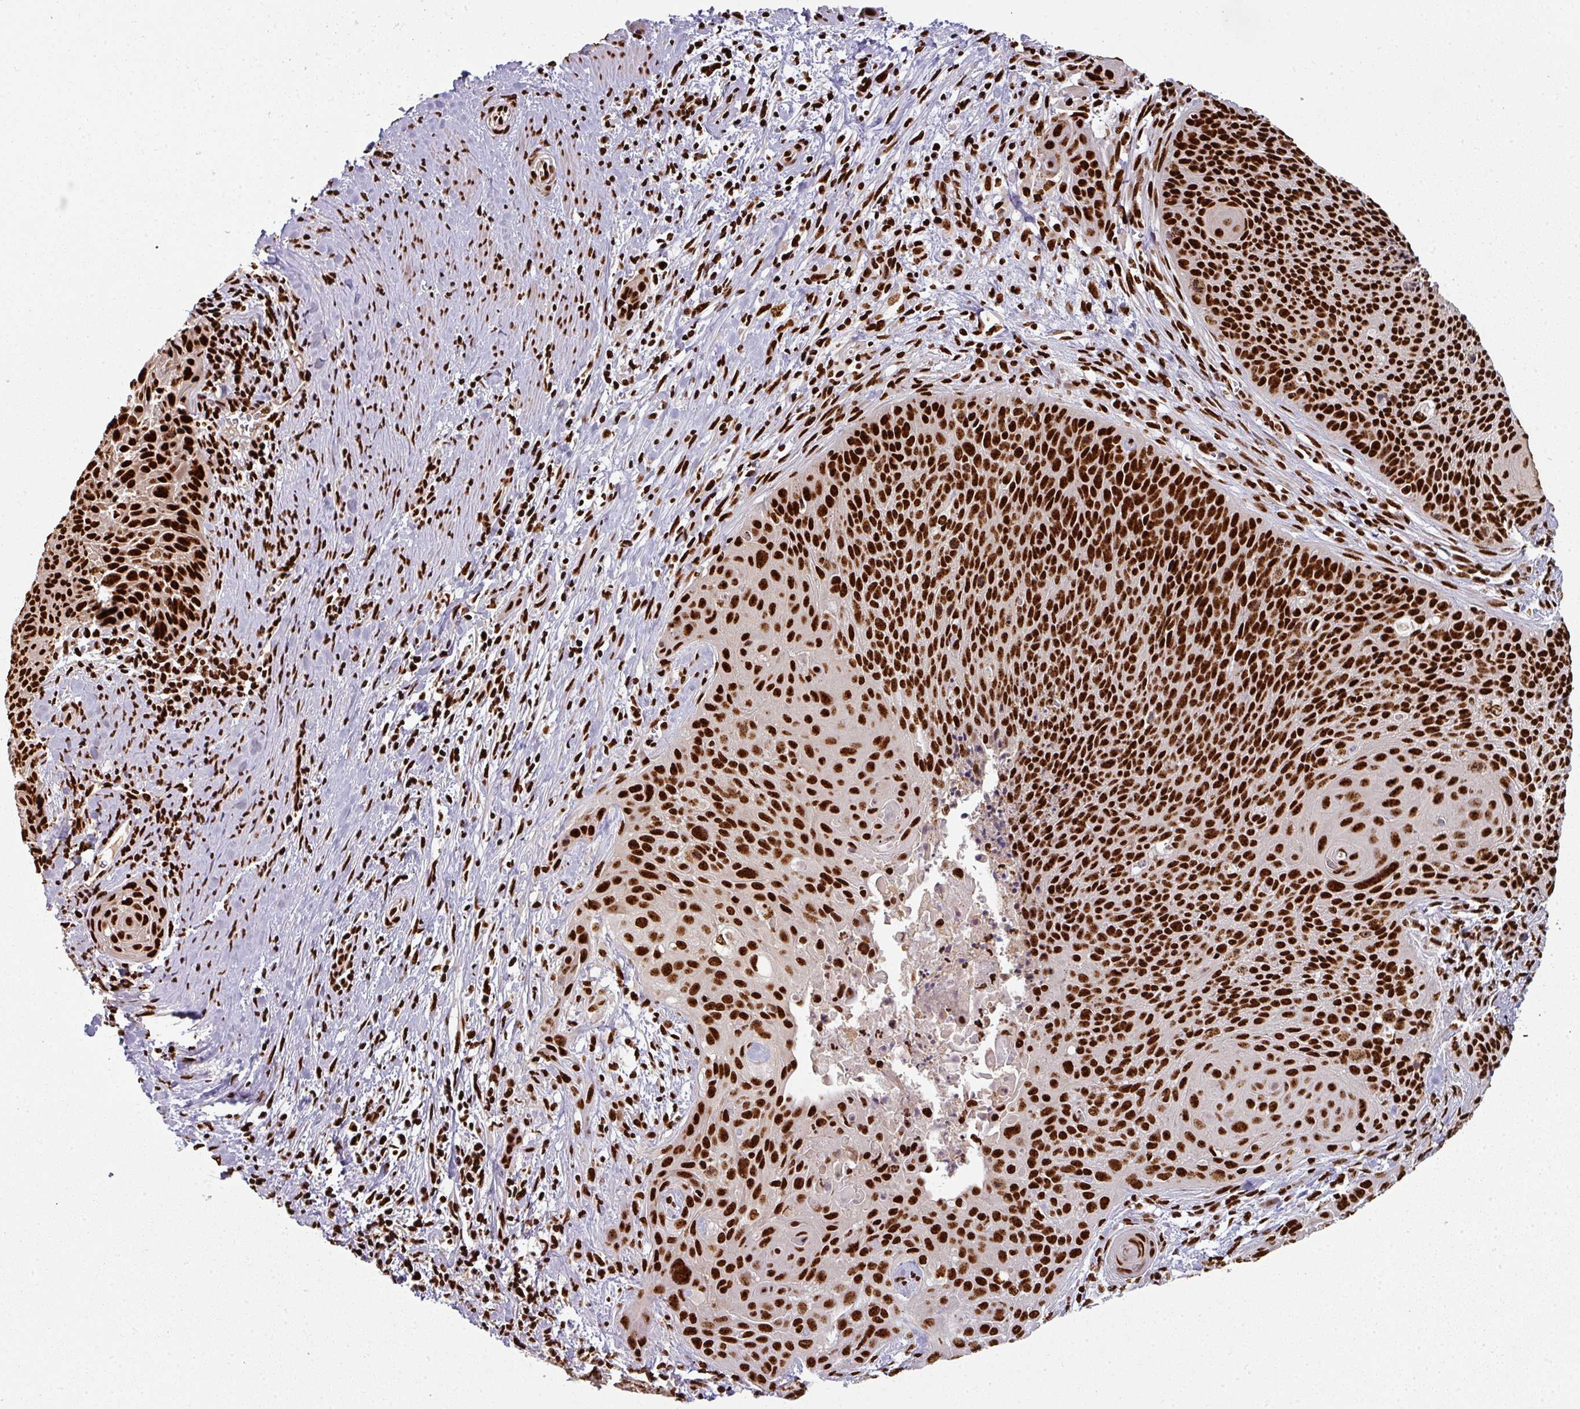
{"staining": {"intensity": "strong", "quantity": ">75%", "location": "nuclear"}, "tissue": "cervical cancer", "cell_type": "Tumor cells", "image_type": "cancer", "snomed": [{"axis": "morphology", "description": "Squamous cell carcinoma, NOS"}, {"axis": "topography", "description": "Cervix"}], "caption": "IHC photomicrograph of neoplastic tissue: cervical cancer stained using IHC demonstrates high levels of strong protein expression localized specifically in the nuclear of tumor cells, appearing as a nuclear brown color.", "gene": "SIK3", "patient": {"sex": "female", "age": 55}}